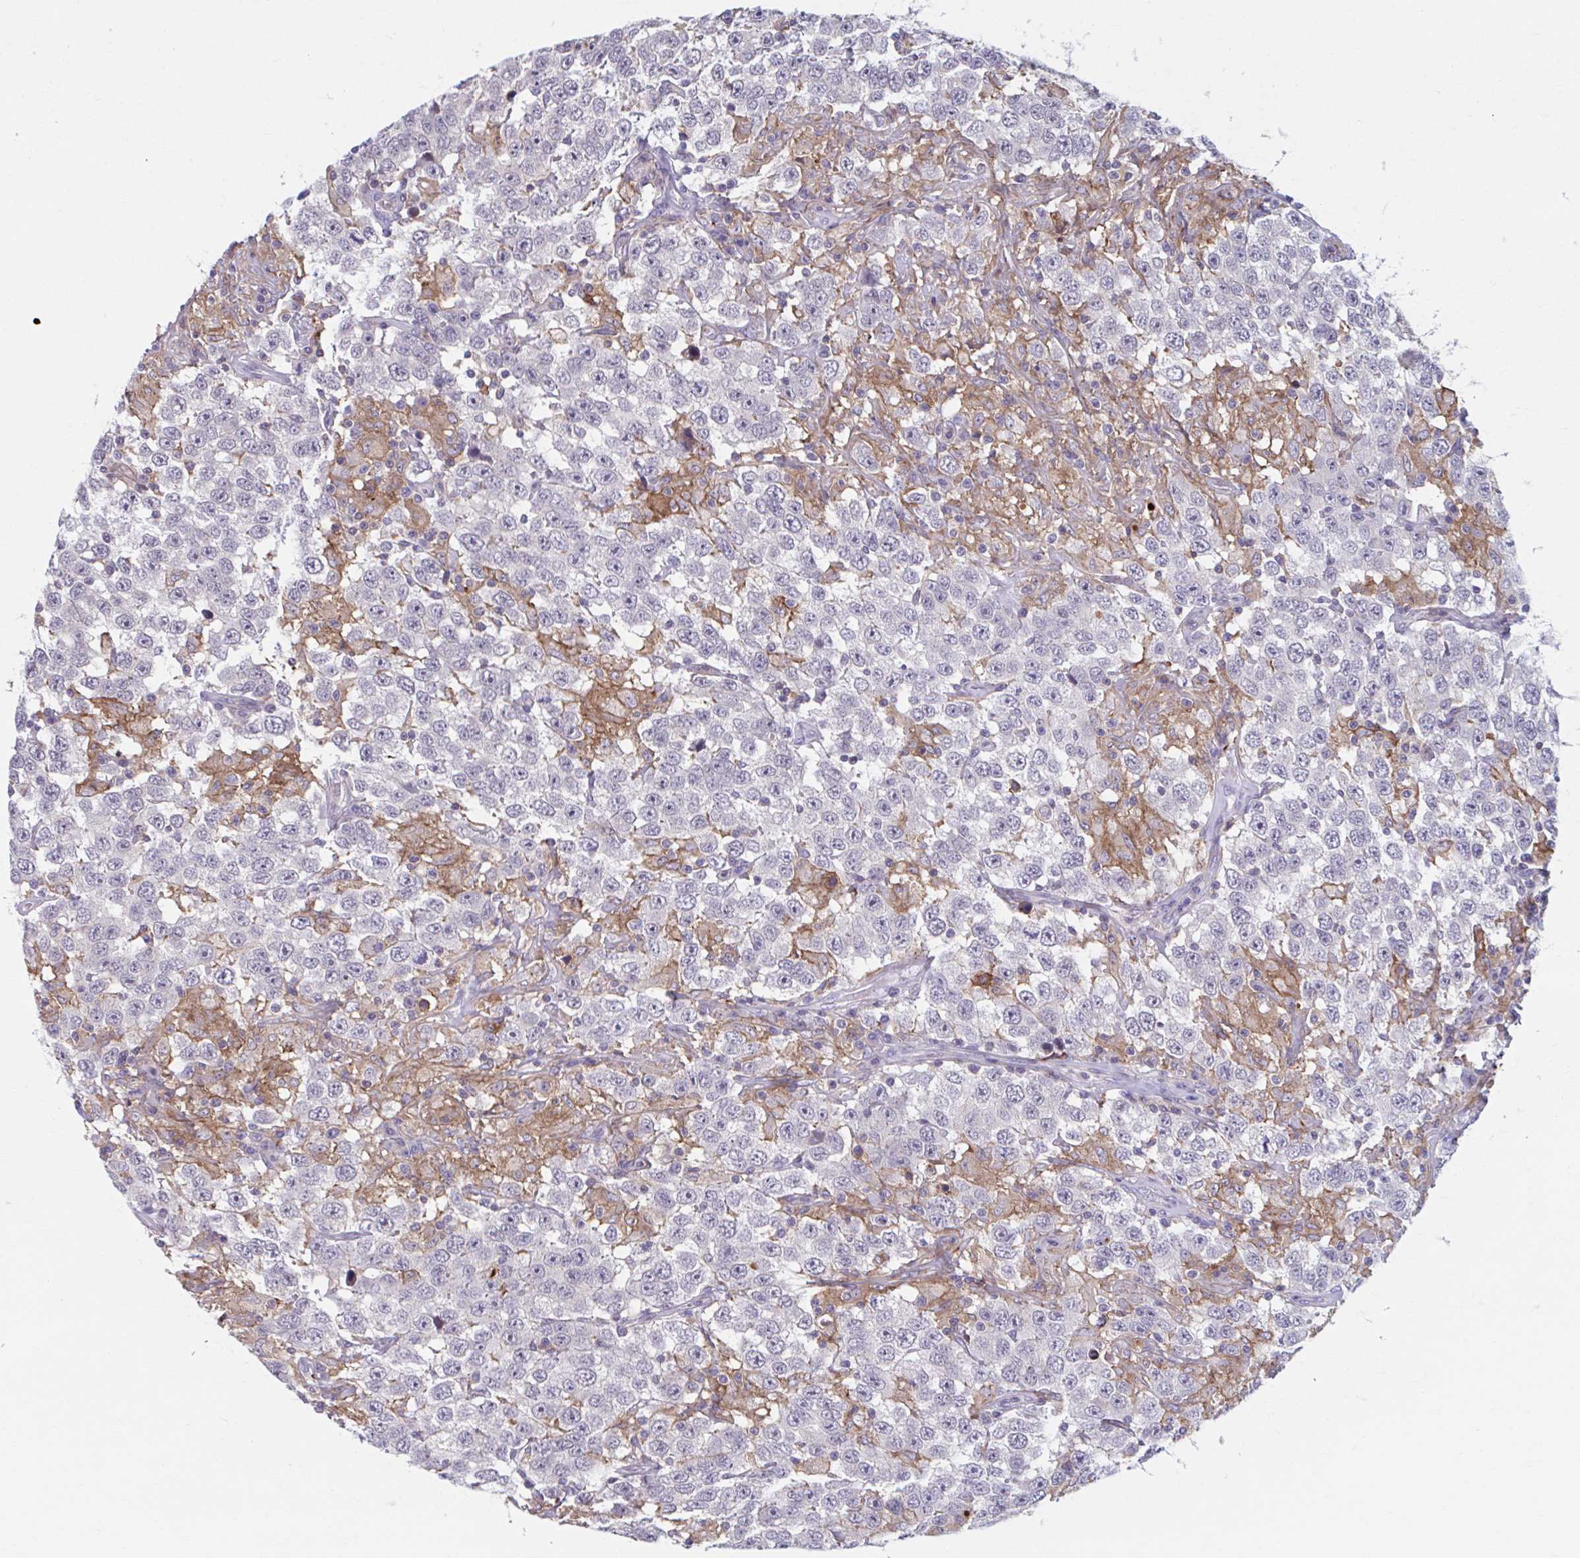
{"staining": {"intensity": "negative", "quantity": "none", "location": "none"}, "tissue": "testis cancer", "cell_type": "Tumor cells", "image_type": "cancer", "snomed": [{"axis": "morphology", "description": "Seminoma, NOS"}, {"axis": "topography", "description": "Testis"}], "caption": "Immunohistochemistry (IHC) of human testis cancer (seminoma) exhibits no staining in tumor cells.", "gene": "ADAT3", "patient": {"sex": "male", "age": 41}}